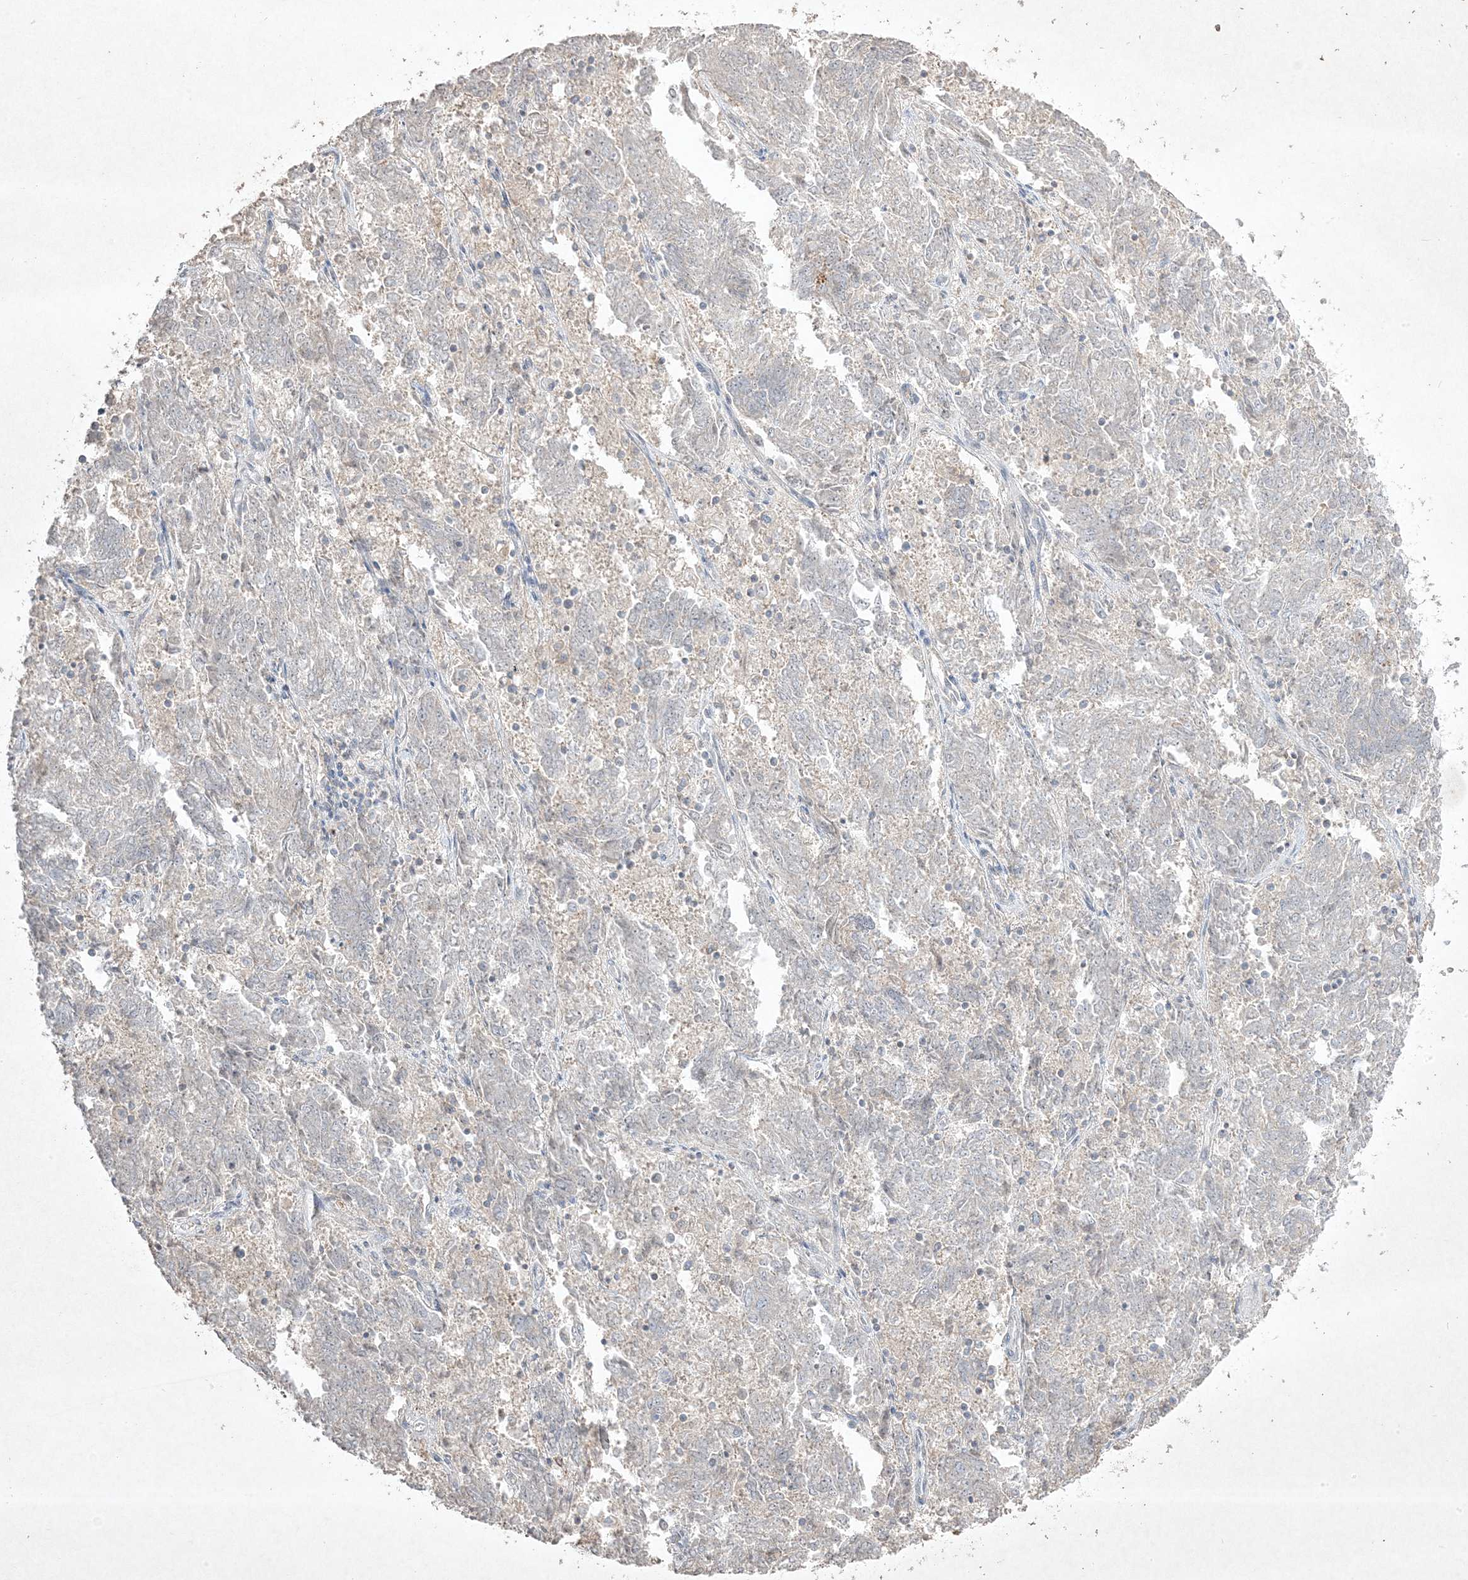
{"staining": {"intensity": "negative", "quantity": "none", "location": "none"}, "tissue": "endometrial cancer", "cell_type": "Tumor cells", "image_type": "cancer", "snomed": [{"axis": "morphology", "description": "Adenocarcinoma, NOS"}, {"axis": "topography", "description": "Endometrium"}], "caption": "Immunohistochemistry of endometrial cancer (adenocarcinoma) reveals no staining in tumor cells.", "gene": "RGL4", "patient": {"sex": "female", "age": 80}}